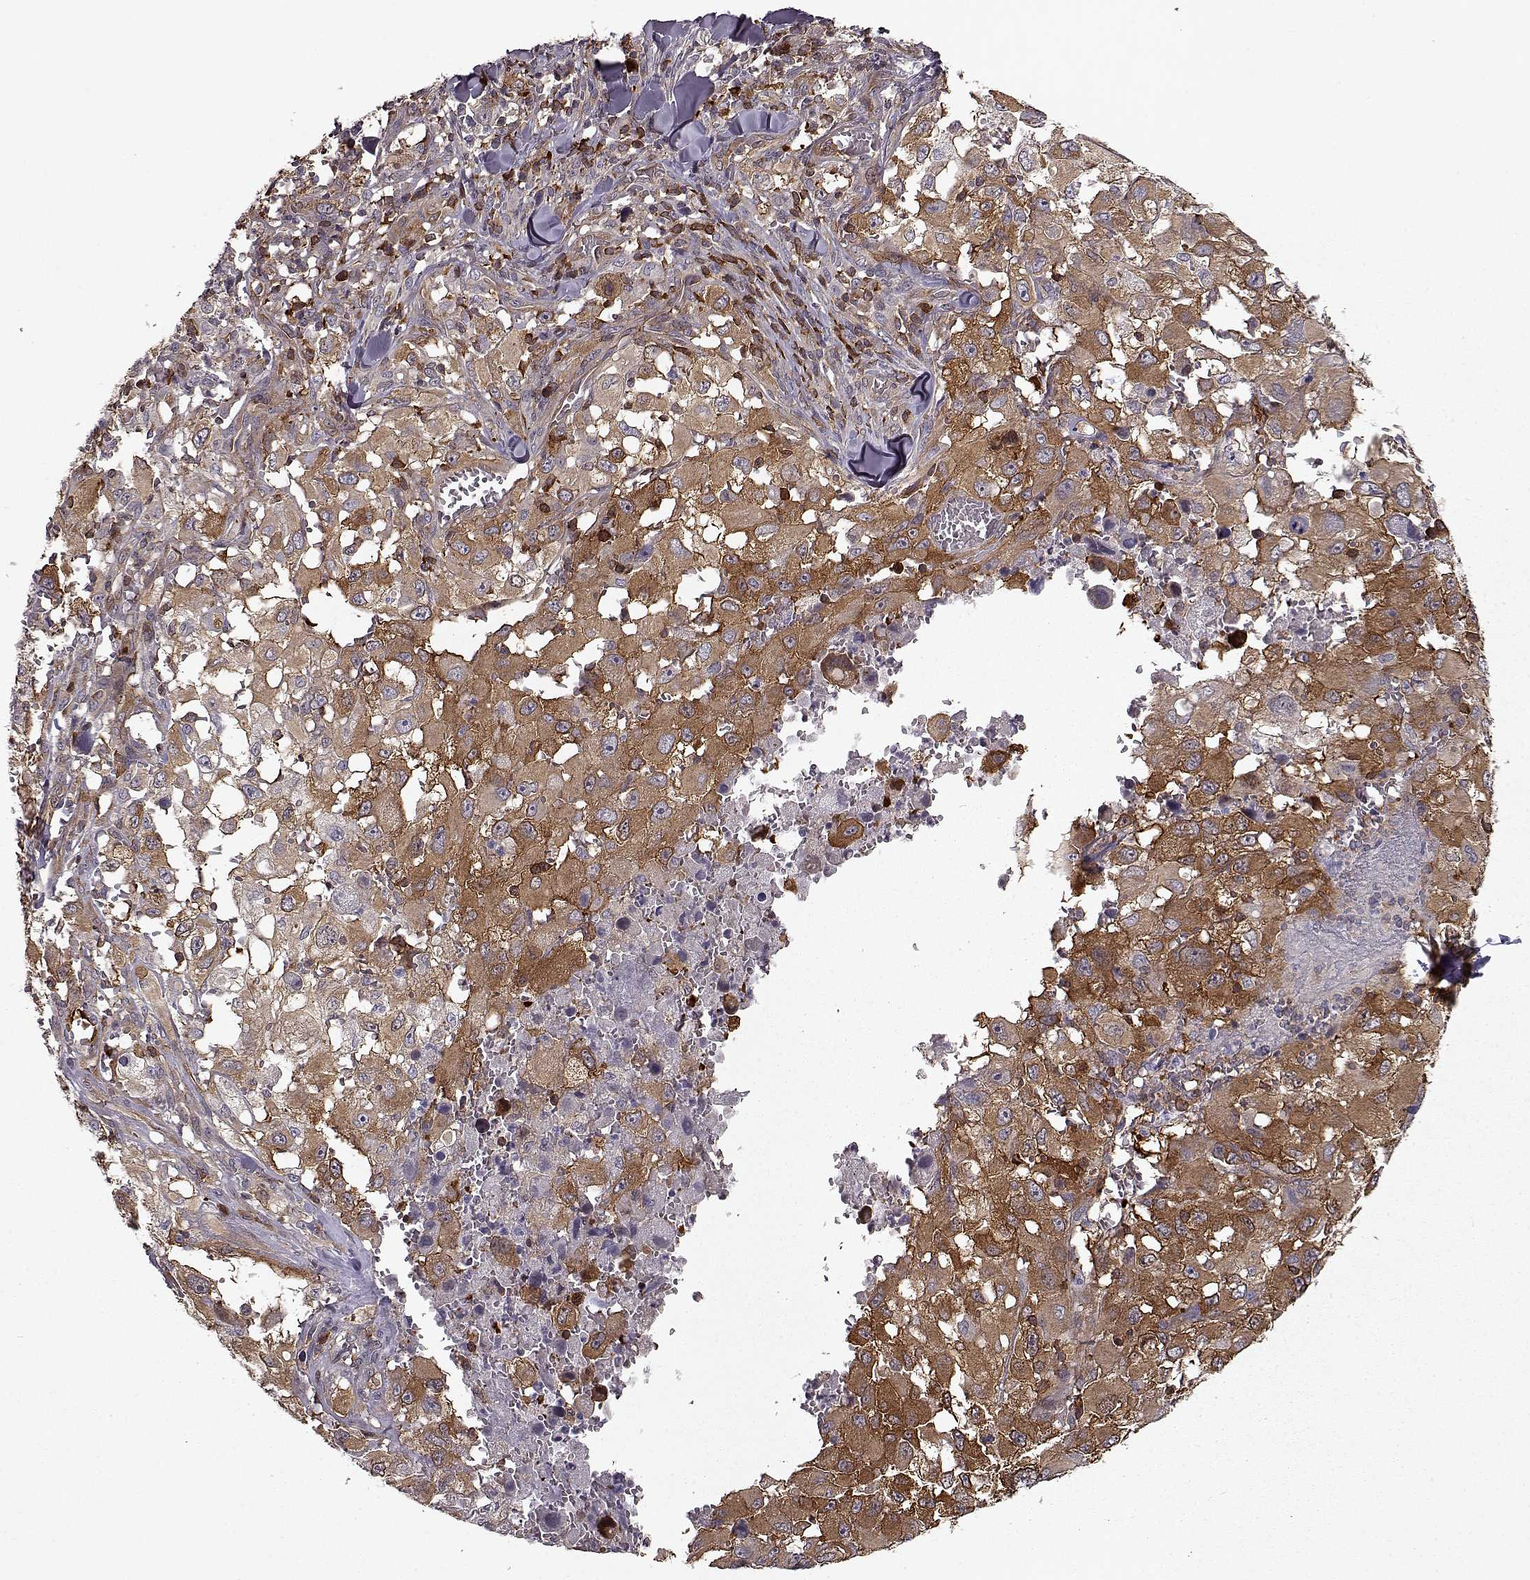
{"staining": {"intensity": "strong", "quantity": ">75%", "location": "cytoplasmic/membranous"}, "tissue": "melanoma", "cell_type": "Tumor cells", "image_type": "cancer", "snomed": [{"axis": "morphology", "description": "Malignant melanoma, Metastatic site"}, {"axis": "topography", "description": "Lymph node"}], "caption": "High-magnification brightfield microscopy of malignant melanoma (metastatic site) stained with DAB (3,3'-diaminobenzidine) (brown) and counterstained with hematoxylin (blue). tumor cells exhibit strong cytoplasmic/membranous positivity is seen in about>75% of cells.", "gene": "RANBP1", "patient": {"sex": "male", "age": 50}}